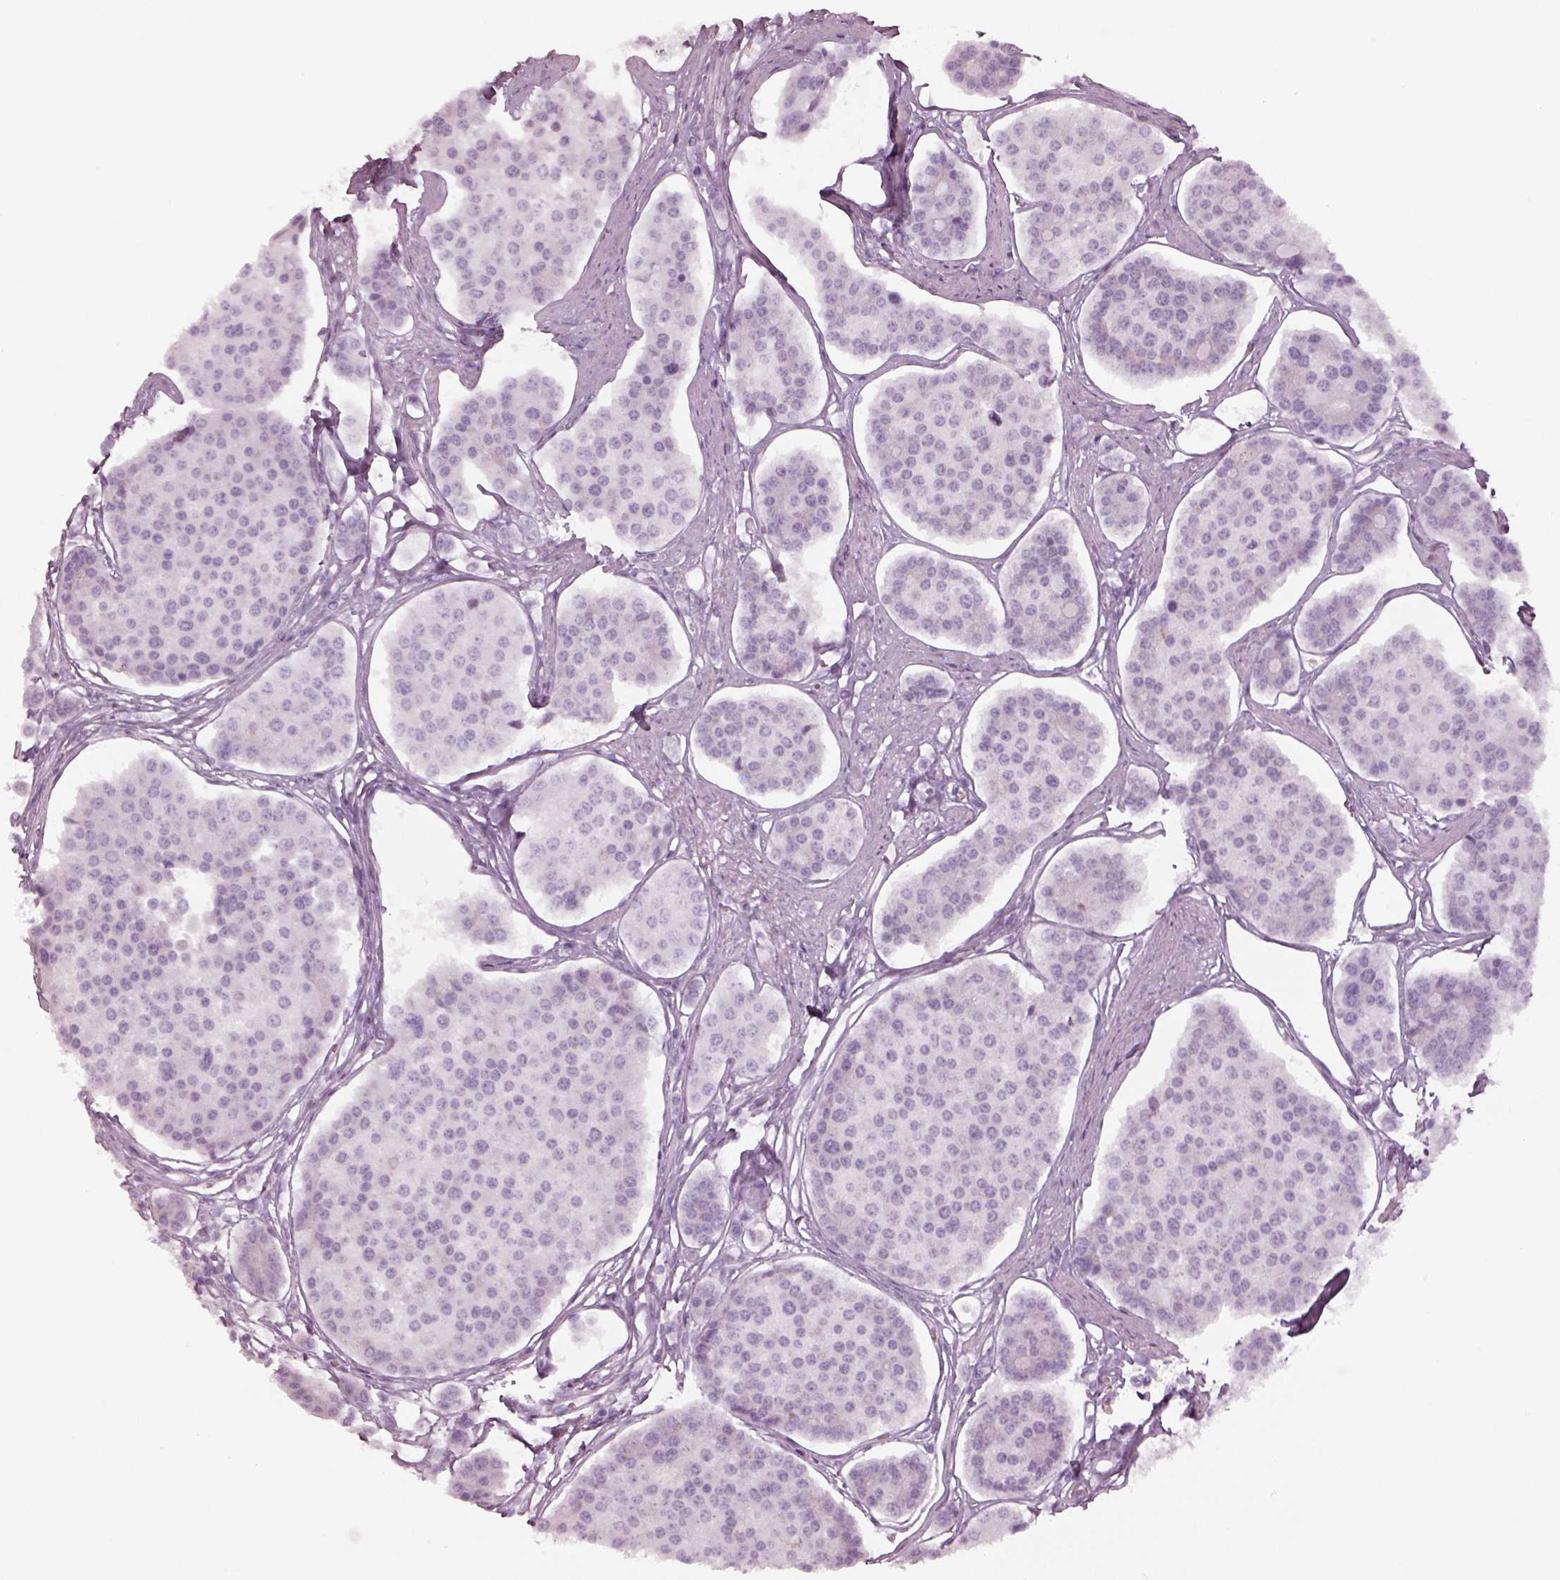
{"staining": {"intensity": "negative", "quantity": "none", "location": "none"}, "tissue": "carcinoid", "cell_type": "Tumor cells", "image_type": "cancer", "snomed": [{"axis": "morphology", "description": "Carcinoid, malignant, NOS"}, {"axis": "topography", "description": "Small intestine"}], "caption": "A micrograph of human carcinoid is negative for staining in tumor cells. The staining was performed using DAB (3,3'-diaminobenzidine) to visualize the protein expression in brown, while the nuclei were stained in blue with hematoxylin (Magnification: 20x).", "gene": "SPATA6L", "patient": {"sex": "female", "age": 65}}